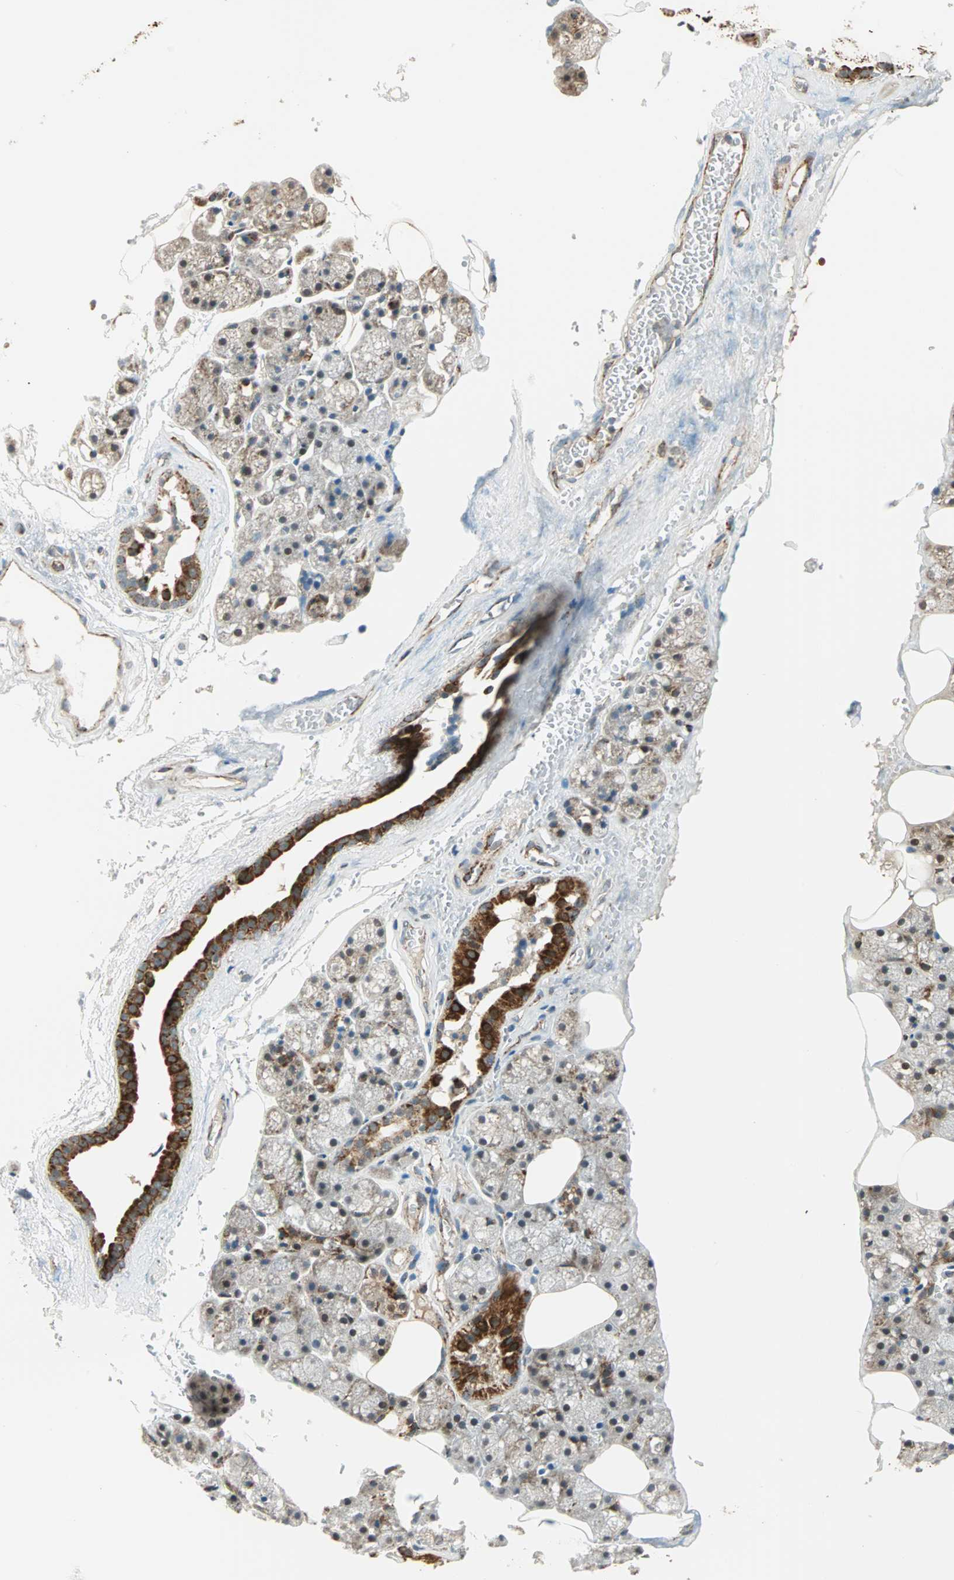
{"staining": {"intensity": "moderate", "quantity": ">75%", "location": "cytoplasmic/membranous"}, "tissue": "salivary gland", "cell_type": "Glandular cells", "image_type": "normal", "snomed": [{"axis": "morphology", "description": "Normal tissue, NOS"}, {"axis": "topography", "description": "Salivary gland"}], "caption": "Human salivary gland stained for a protein (brown) demonstrates moderate cytoplasmic/membranous positive staining in approximately >75% of glandular cells.", "gene": "SPRY4", "patient": {"sex": "male", "age": 62}}